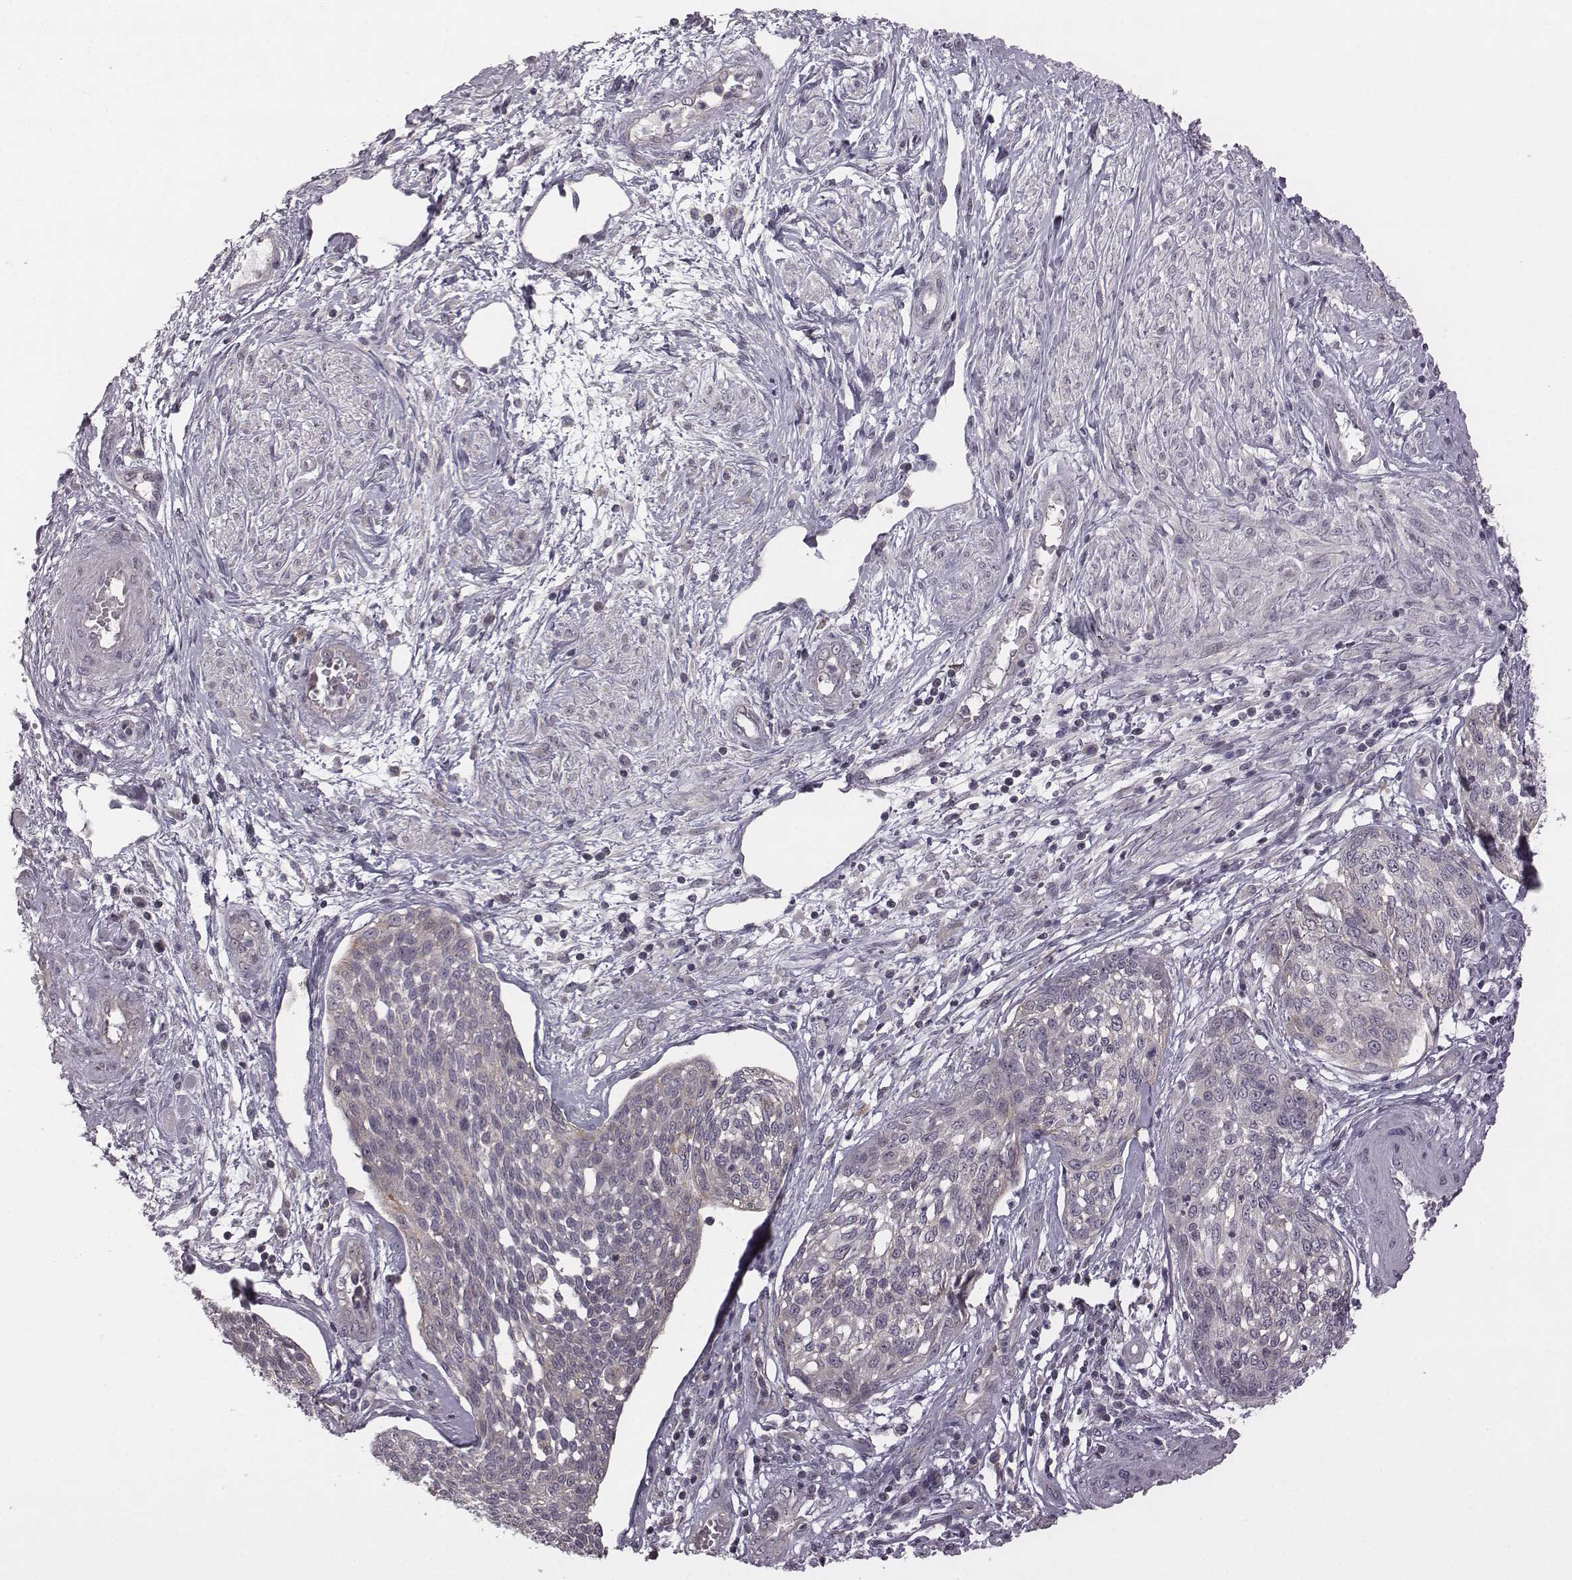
{"staining": {"intensity": "negative", "quantity": "none", "location": "none"}, "tissue": "cervical cancer", "cell_type": "Tumor cells", "image_type": "cancer", "snomed": [{"axis": "morphology", "description": "Squamous cell carcinoma, NOS"}, {"axis": "topography", "description": "Cervix"}], "caption": "Immunohistochemistry image of cervical cancer (squamous cell carcinoma) stained for a protein (brown), which exhibits no positivity in tumor cells.", "gene": "BICDL1", "patient": {"sex": "female", "age": 34}}